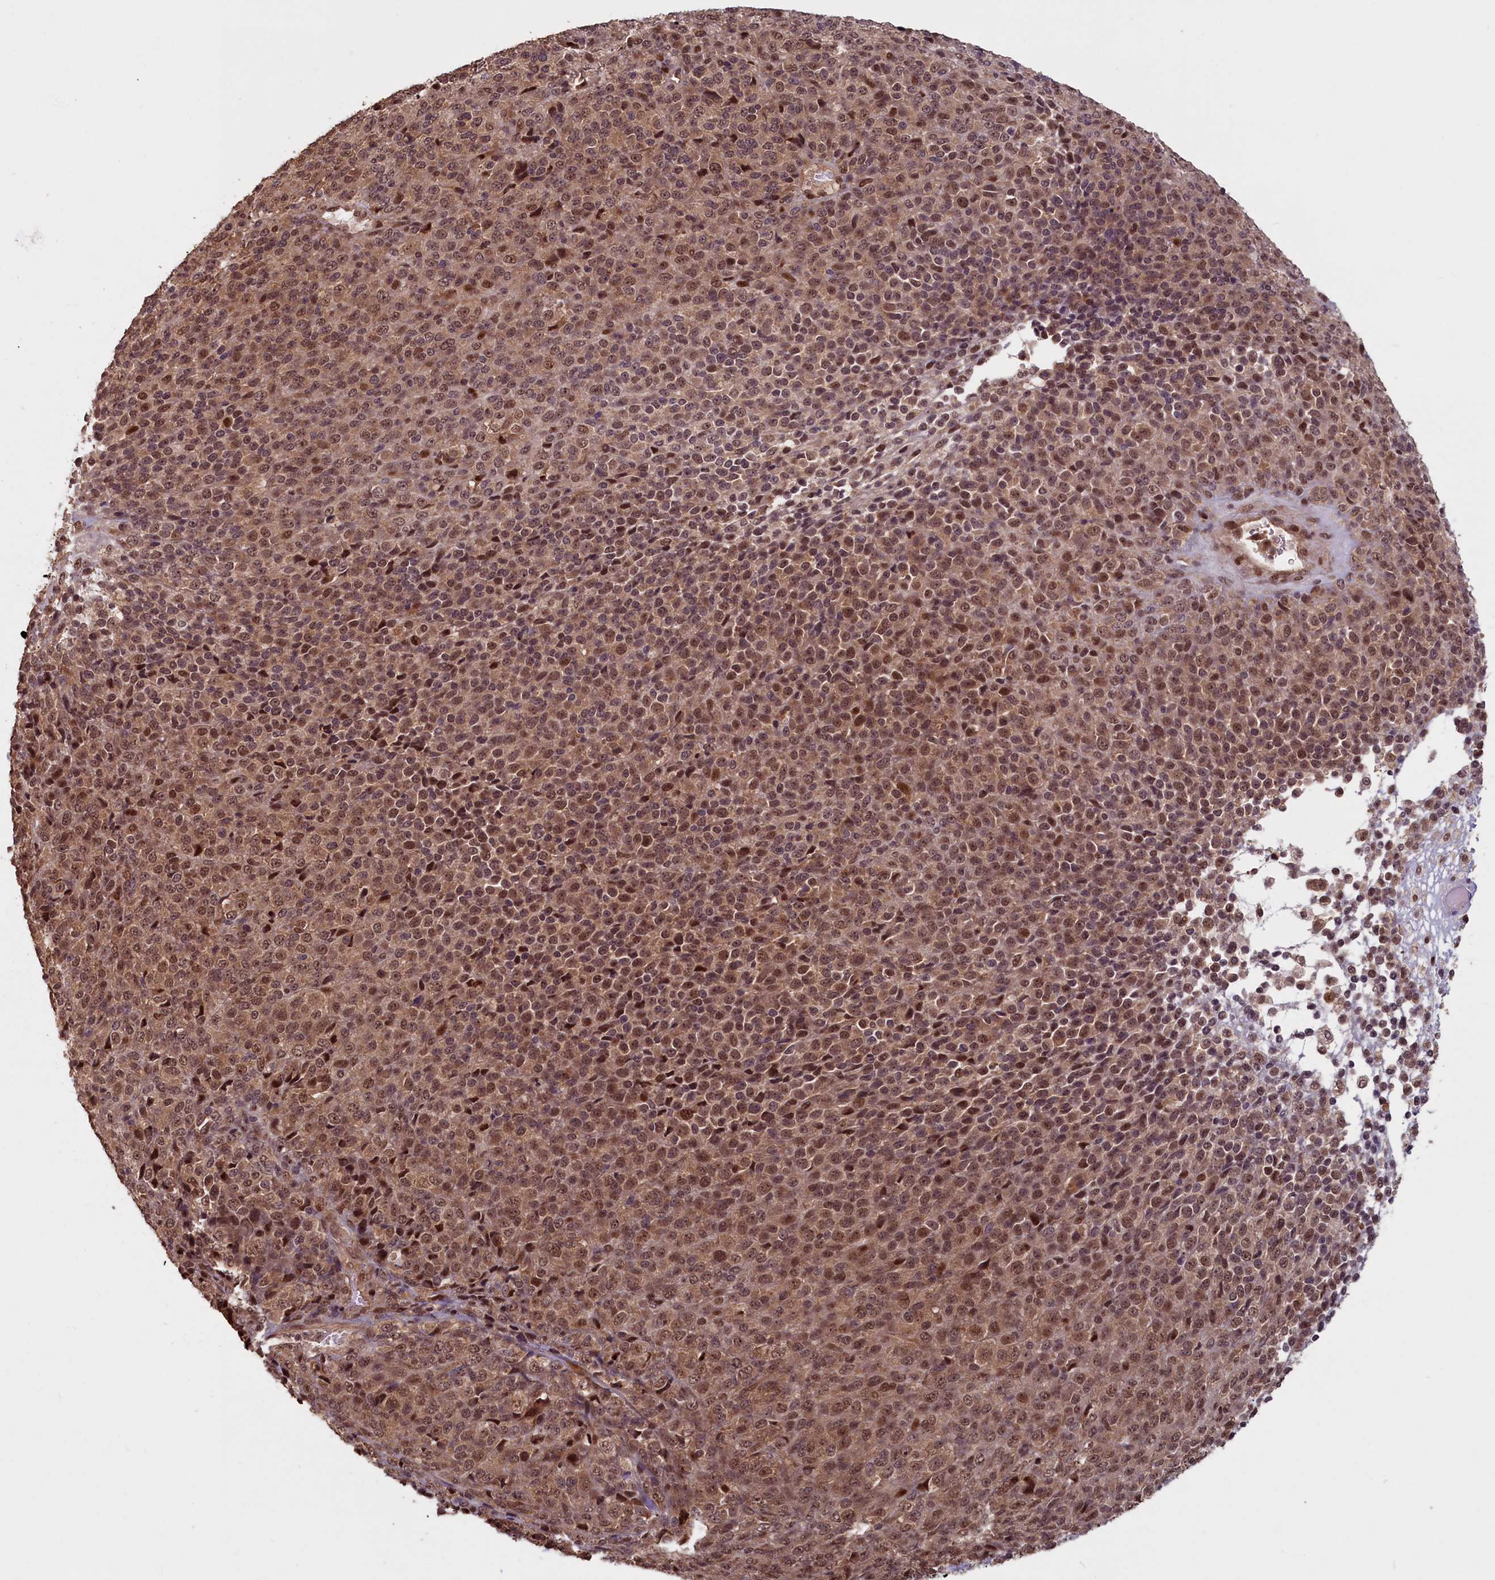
{"staining": {"intensity": "moderate", "quantity": ">75%", "location": "cytoplasmic/membranous,nuclear"}, "tissue": "melanoma", "cell_type": "Tumor cells", "image_type": "cancer", "snomed": [{"axis": "morphology", "description": "Malignant melanoma, Metastatic site"}, {"axis": "topography", "description": "Brain"}], "caption": "This histopathology image demonstrates immunohistochemistry staining of melanoma, with medium moderate cytoplasmic/membranous and nuclear expression in about >75% of tumor cells.", "gene": "HIF3A", "patient": {"sex": "female", "age": 56}}